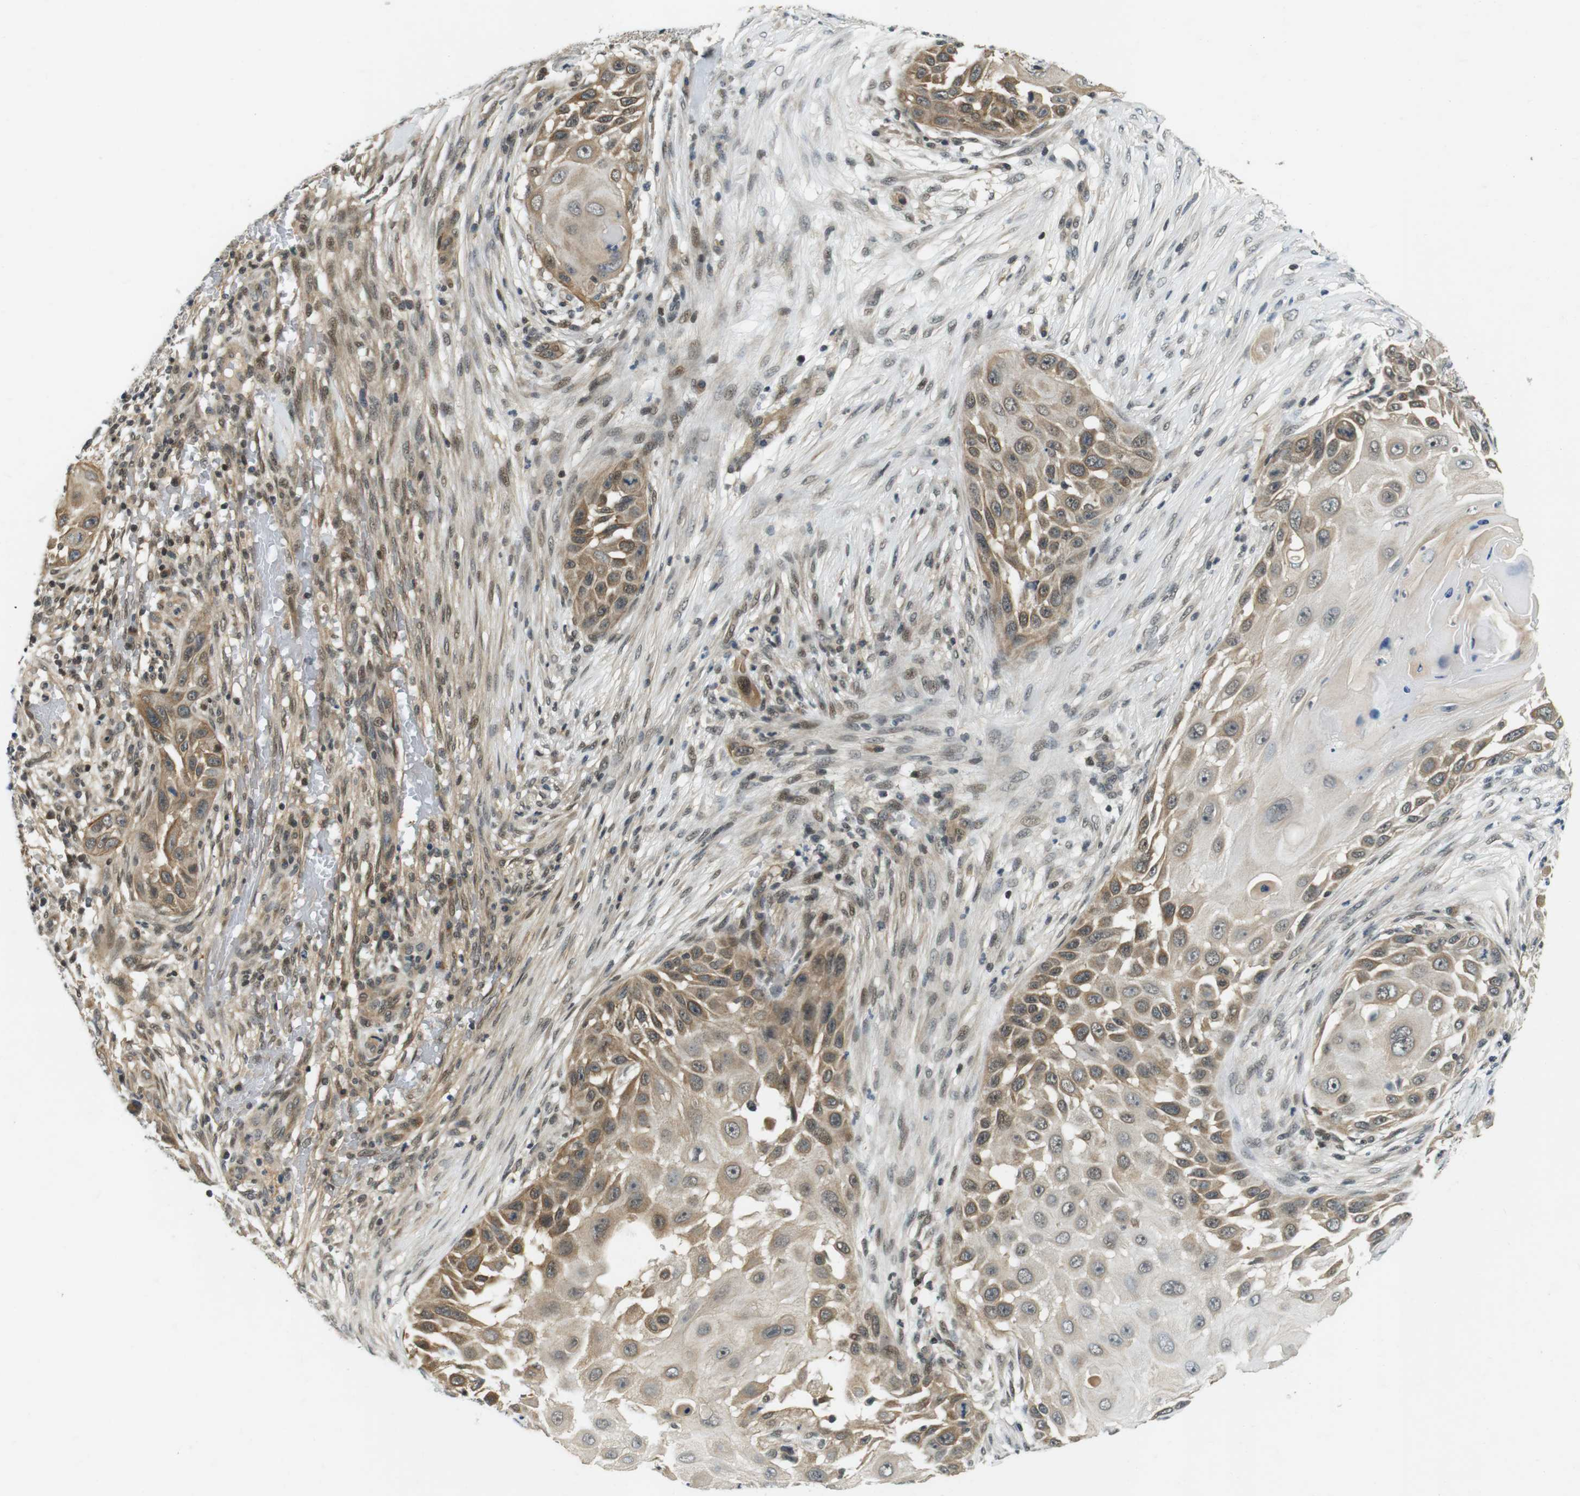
{"staining": {"intensity": "moderate", "quantity": "25%-75%", "location": "cytoplasmic/membranous"}, "tissue": "skin cancer", "cell_type": "Tumor cells", "image_type": "cancer", "snomed": [{"axis": "morphology", "description": "Squamous cell carcinoma, NOS"}, {"axis": "topography", "description": "Skin"}], "caption": "Skin cancer stained for a protein (brown) shows moderate cytoplasmic/membranous positive positivity in about 25%-75% of tumor cells.", "gene": "BRD4", "patient": {"sex": "female", "age": 44}}